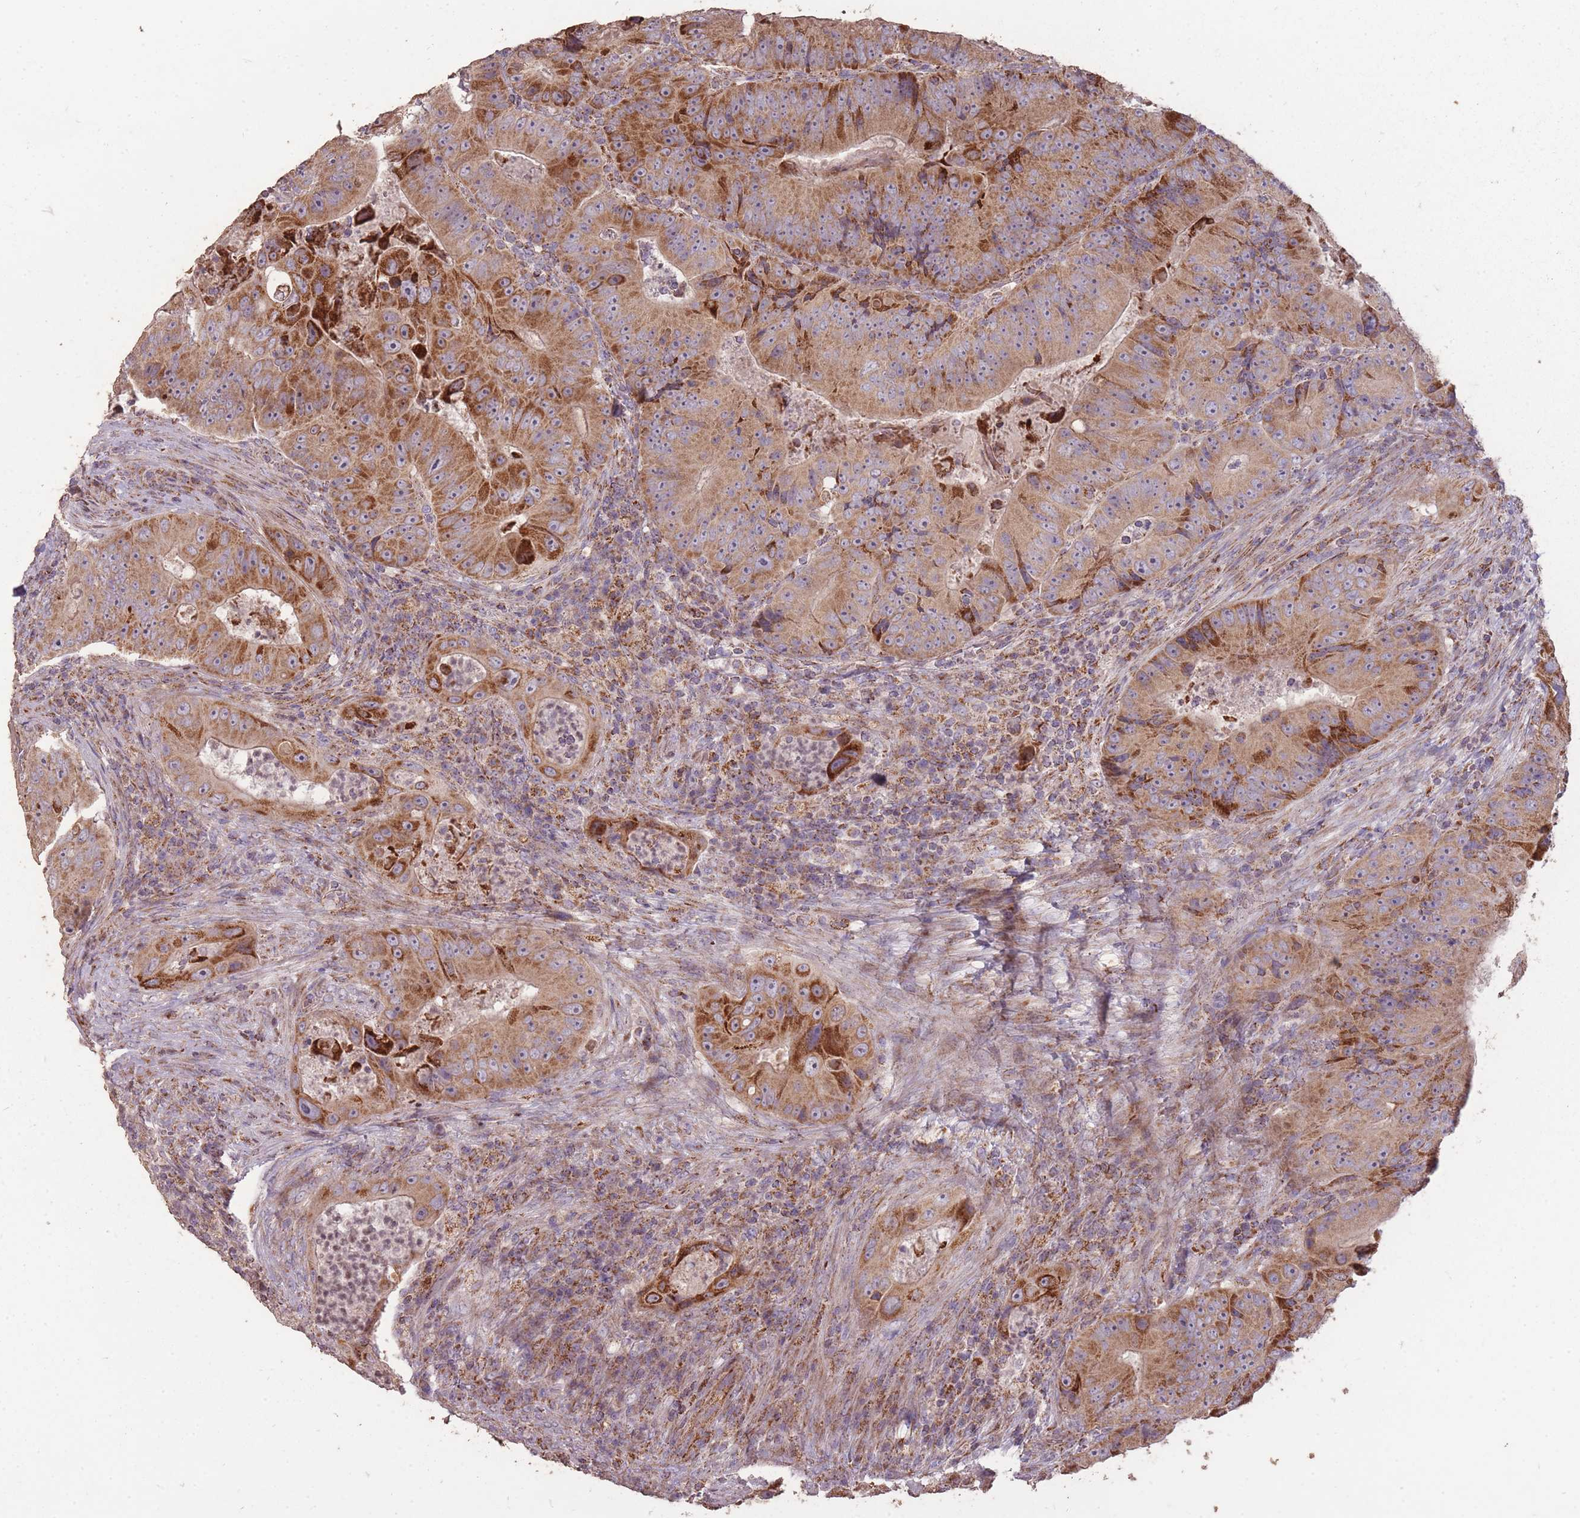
{"staining": {"intensity": "strong", "quantity": ">75%", "location": "cytoplasmic/membranous"}, "tissue": "colorectal cancer", "cell_type": "Tumor cells", "image_type": "cancer", "snomed": [{"axis": "morphology", "description": "Adenocarcinoma, NOS"}, {"axis": "topography", "description": "Colon"}], "caption": "A brown stain labels strong cytoplasmic/membranous expression of a protein in colorectal adenocarcinoma tumor cells.", "gene": "CNOT8", "patient": {"sex": "female", "age": 86}}